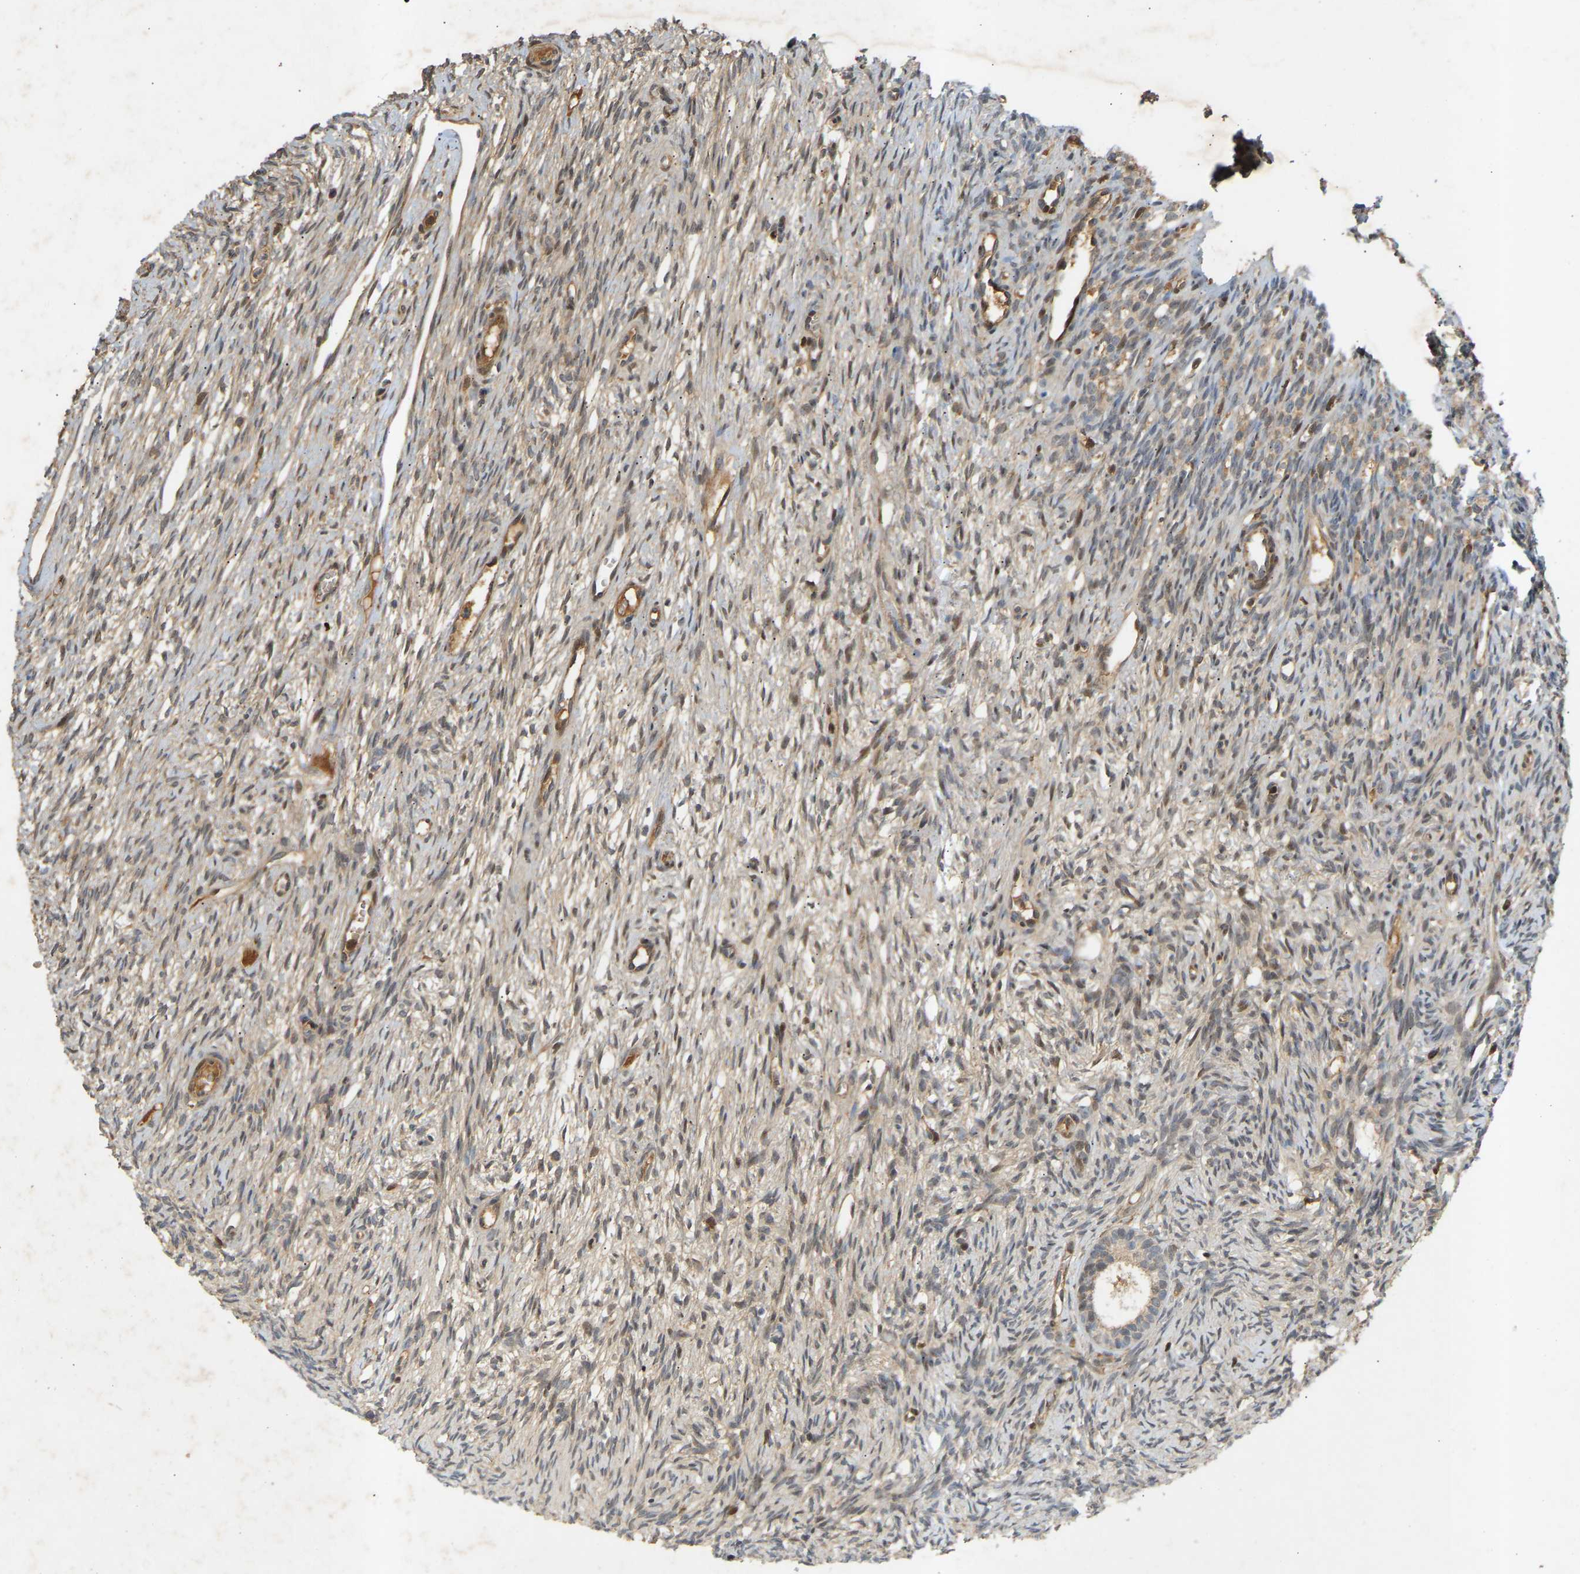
{"staining": {"intensity": "strong", "quantity": ">75%", "location": "cytoplasmic/membranous"}, "tissue": "ovary", "cell_type": "Follicle cells", "image_type": "normal", "snomed": [{"axis": "morphology", "description": "Normal tissue, NOS"}, {"axis": "topography", "description": "Ovary"}], "caption": "A micrograph of ovary stained for a protein exhibits strong cytoplasmic/membranous brown staining in follicle cells. (brown staining indicates protein expression, while blue staining denotes nuclei).", "gene": "ATP5MF", "patient": {"sex": "female", "age": 33}}